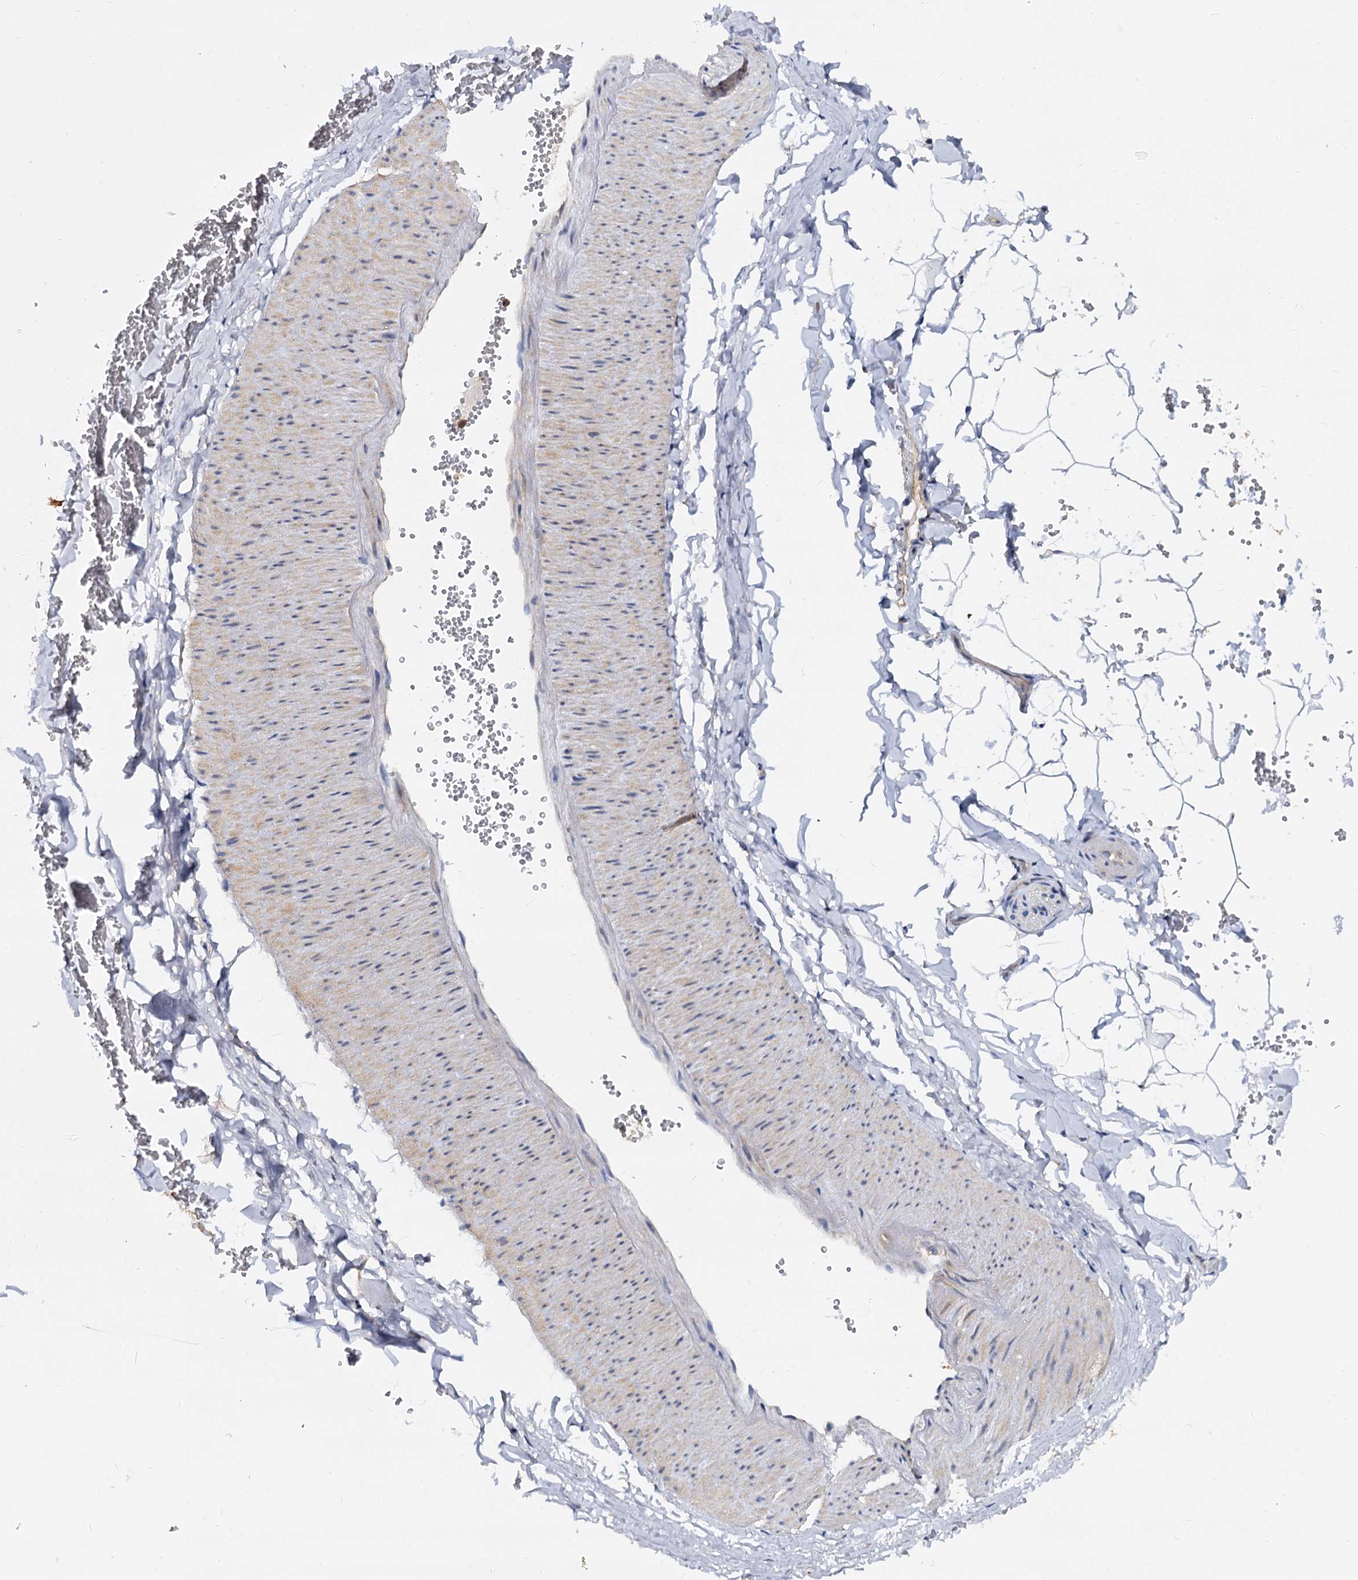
{"staining": {"intensity": "negative", "quantity": "none", "location": "none"}, "tissue": "adipose tissue", "cell_type": "Adipocytes", "image_type": "normal", "snomed": [{"axis": "morphology", "description": "Normal tissue, NOS"}, {"axis": "topography", "description": "Gallbladder"}, {"axis": "topography", "description": "Peripheral nerve tissue"}], "caption": "Unremarkable adipose tissue was stained to show a protein in brown. There is no significant staining in adipocytes. Nuclei are stained in blue.", "gene": "ANKRD13A", "patient": {"sex": "male", "age": 38}}